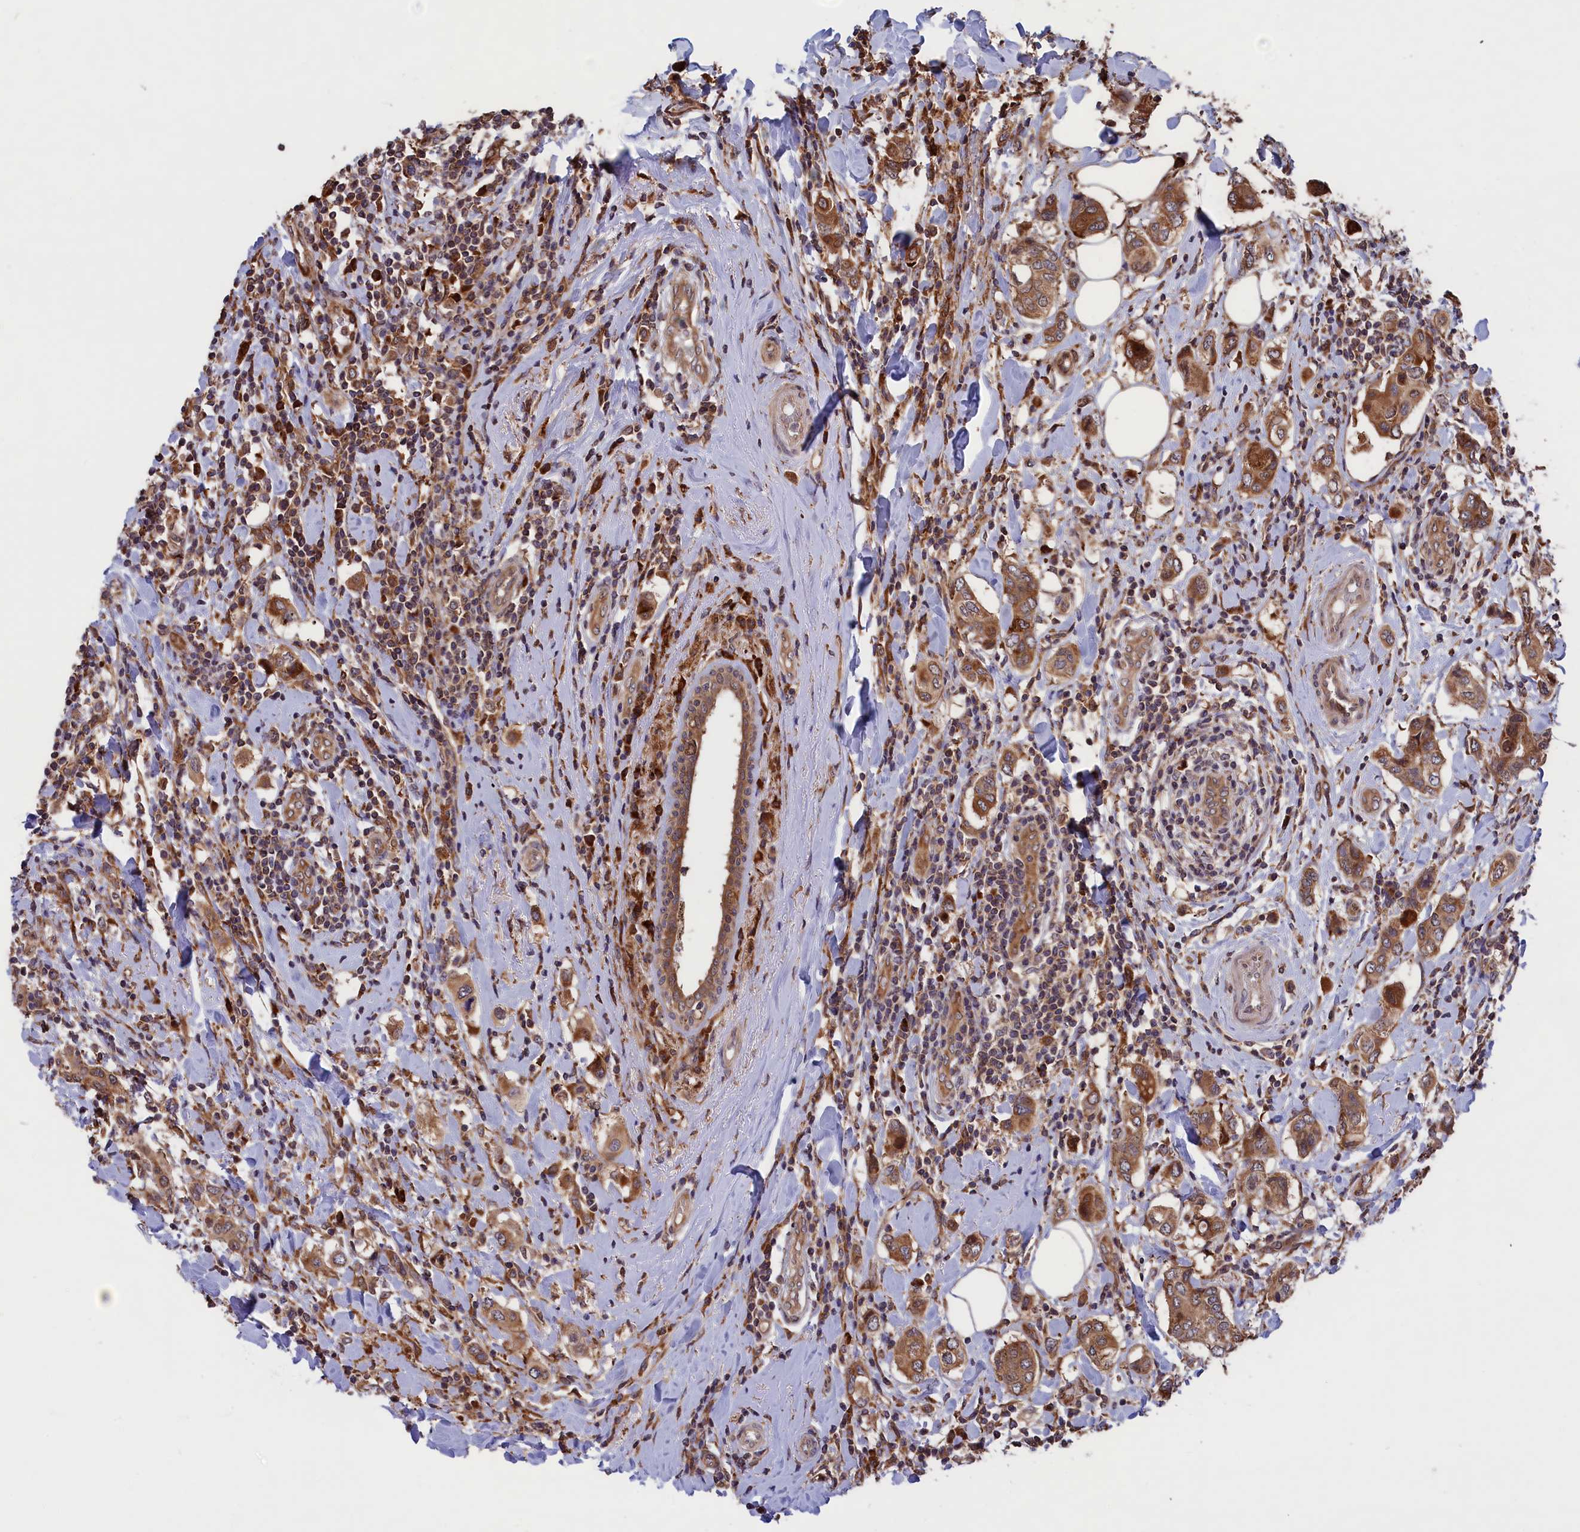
{"staining": {"intensity": "moderate", "quantity": ">75%", "location": "cytoplasmic/membranous"}, "tissue": "breast cancer", "cell_type": "Tumor cells", "image_type": "cancer", "snomed": [{"axis": "morphology", "description": "Lobular carcinoma"}, {"axis": "topography", "description": "Breast"}], "caption": "DAB immunohistochemical staining of human breast lobular carcinoma displays moderate cytoplasmic/membranous protein positivity in about >75% of tumor cells.", "gene": "PLA2G4C", "patient": {"sex": "female", "age": 51}}